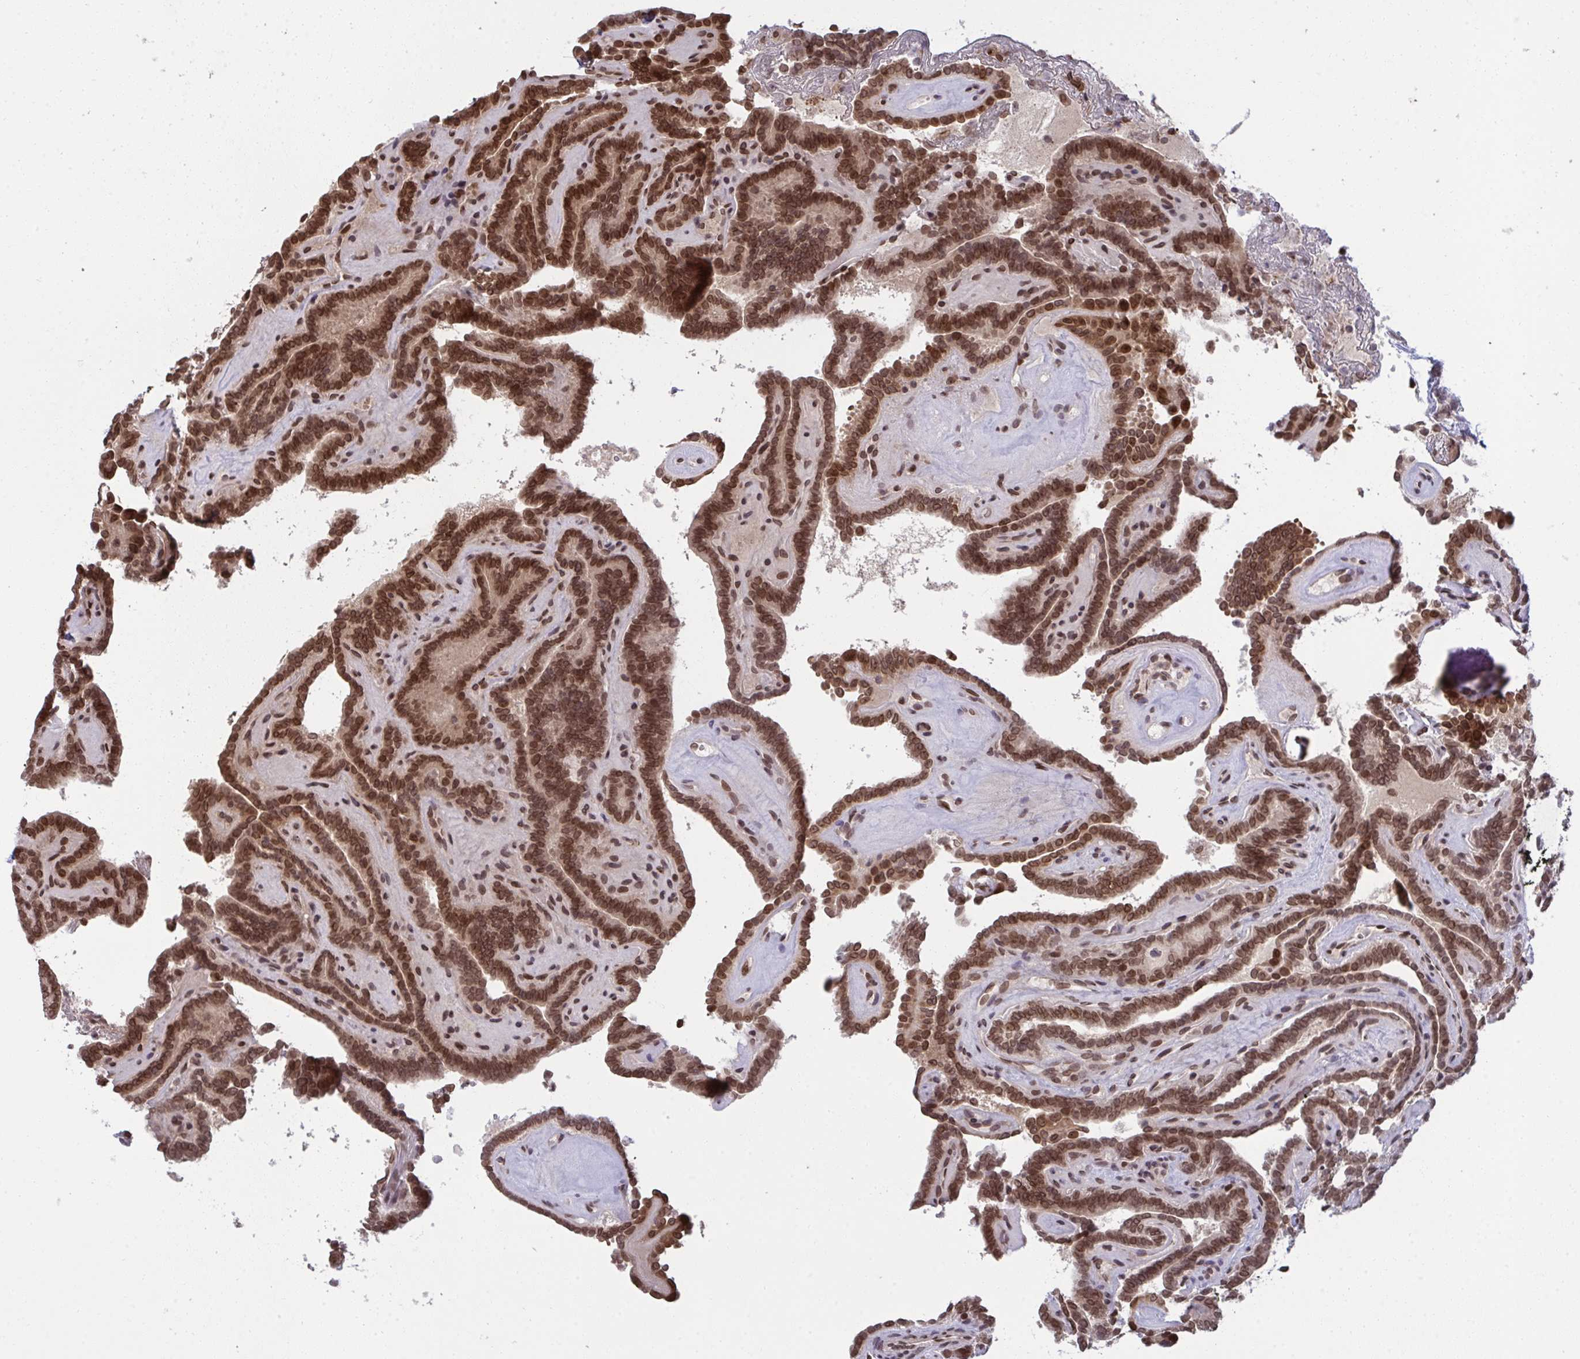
{"staining": {"intensity": "strong", "quantity": ">75%", "location": "nuclear"}, "tissue": "thyroid cancer", "cell_type": "Tumor cells", "image_type": "cancer", "snomed": [{"axis": "morphology", "description": "Papillary adenocarcinoma, NOS"}, {"axis": "topography", "description": "Thyroid gland"}], "caption": "A brown stain highlights strong nuclear expression of a protein in human thyroid cancer tumor cells.", "gene": "UXT", "patient": {"sex": "female", "age": 21}}